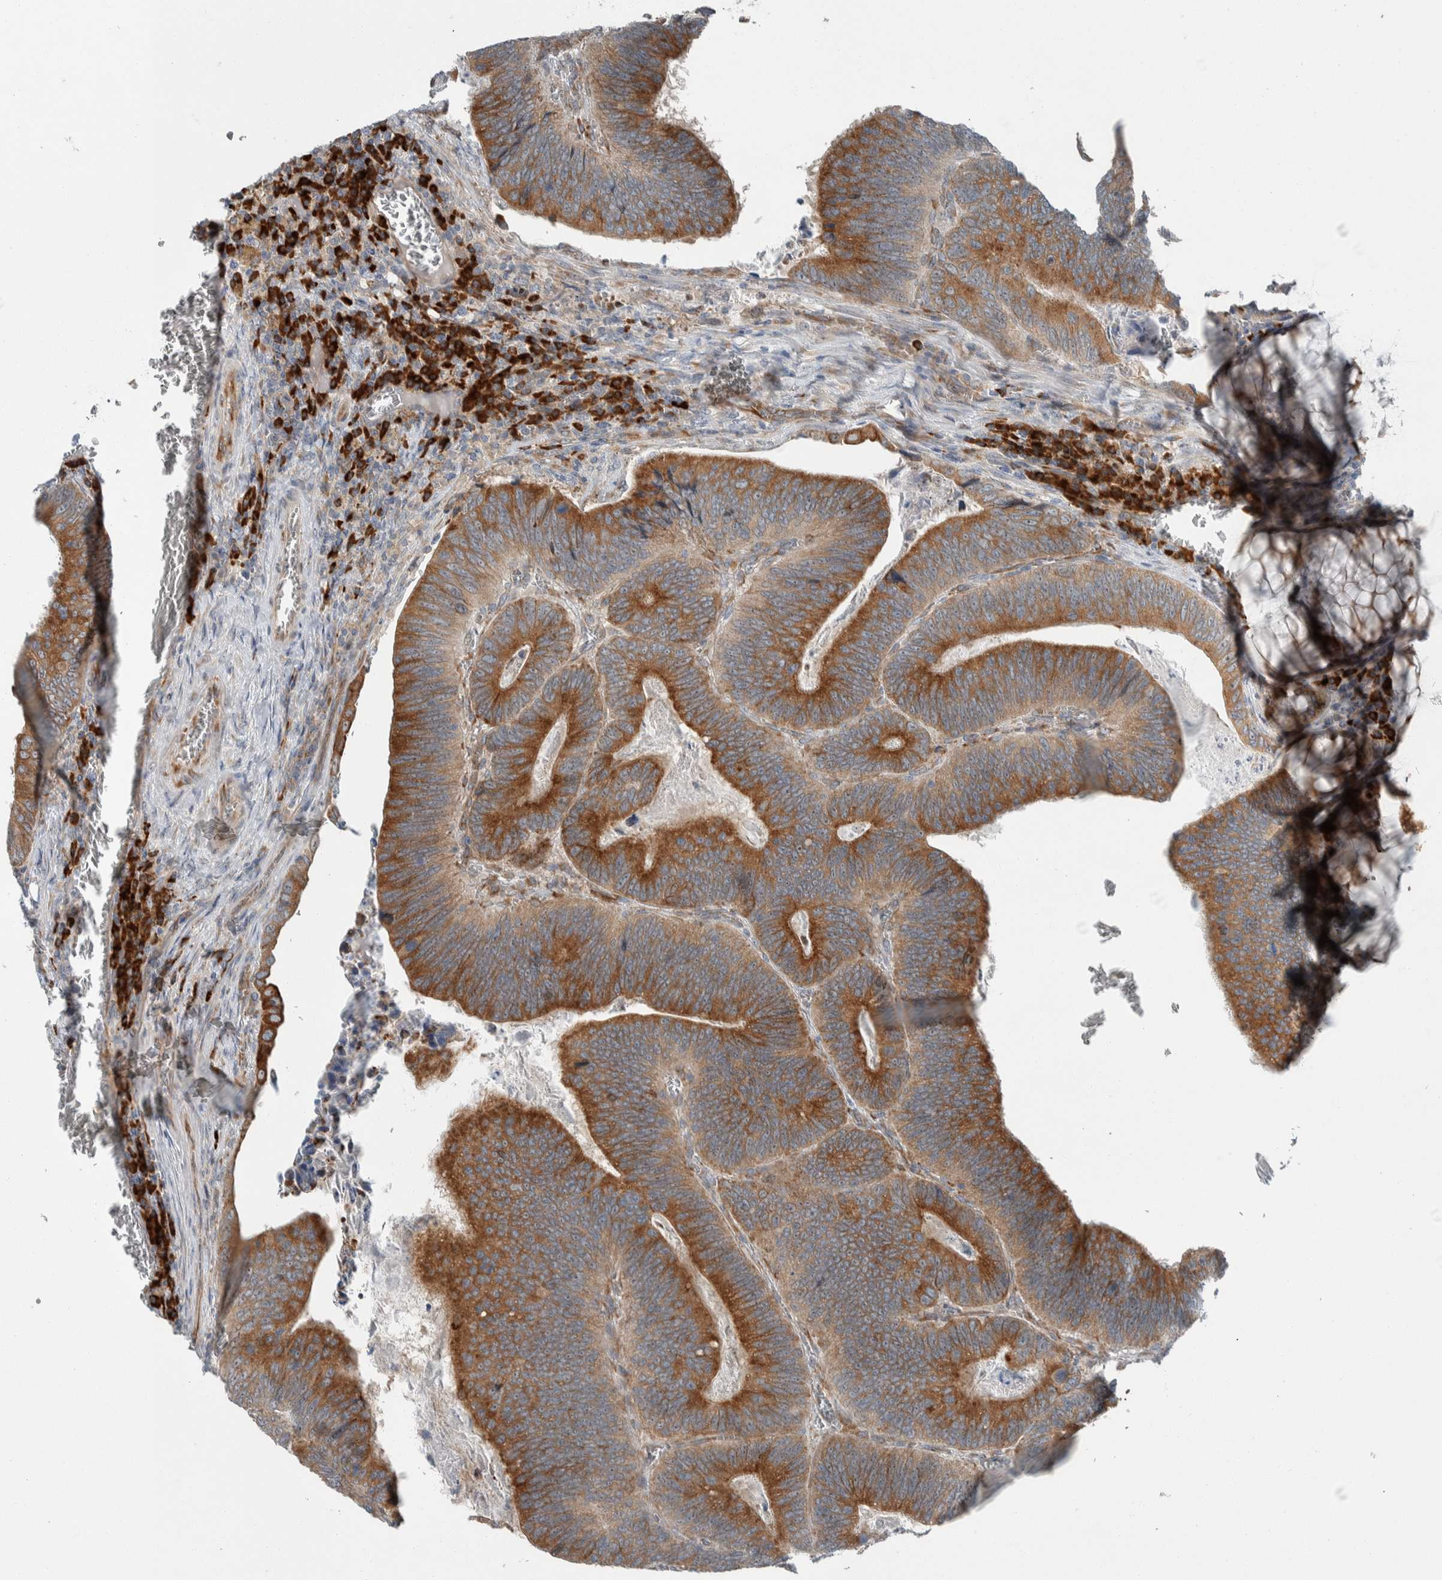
{"staining": {"intensity": "strong", "quantity": ">75%", "location": "cytoplasmic/membranous"}, "tissue": "colorectal cancer", "cell_type": "Tumor cells", "image_type": "cancer", "snomed": [{"axis": "morphology", "description": "Inflammation, NOS"}, {"axis": "morphology", "description": "Adenocarcinoma, NOS"}, {"axis": "topography", "description": "Colon"}], "caption": "A brown stain highlights strong cytoplasmic/membranous staining of a protein in human colorectal adenocarcinoma tumor cells. (DAB = brown stain, brightfield microscopy at high magnification).", "gene": "USP25", "patient": {"sex": "male", "age": 72}}